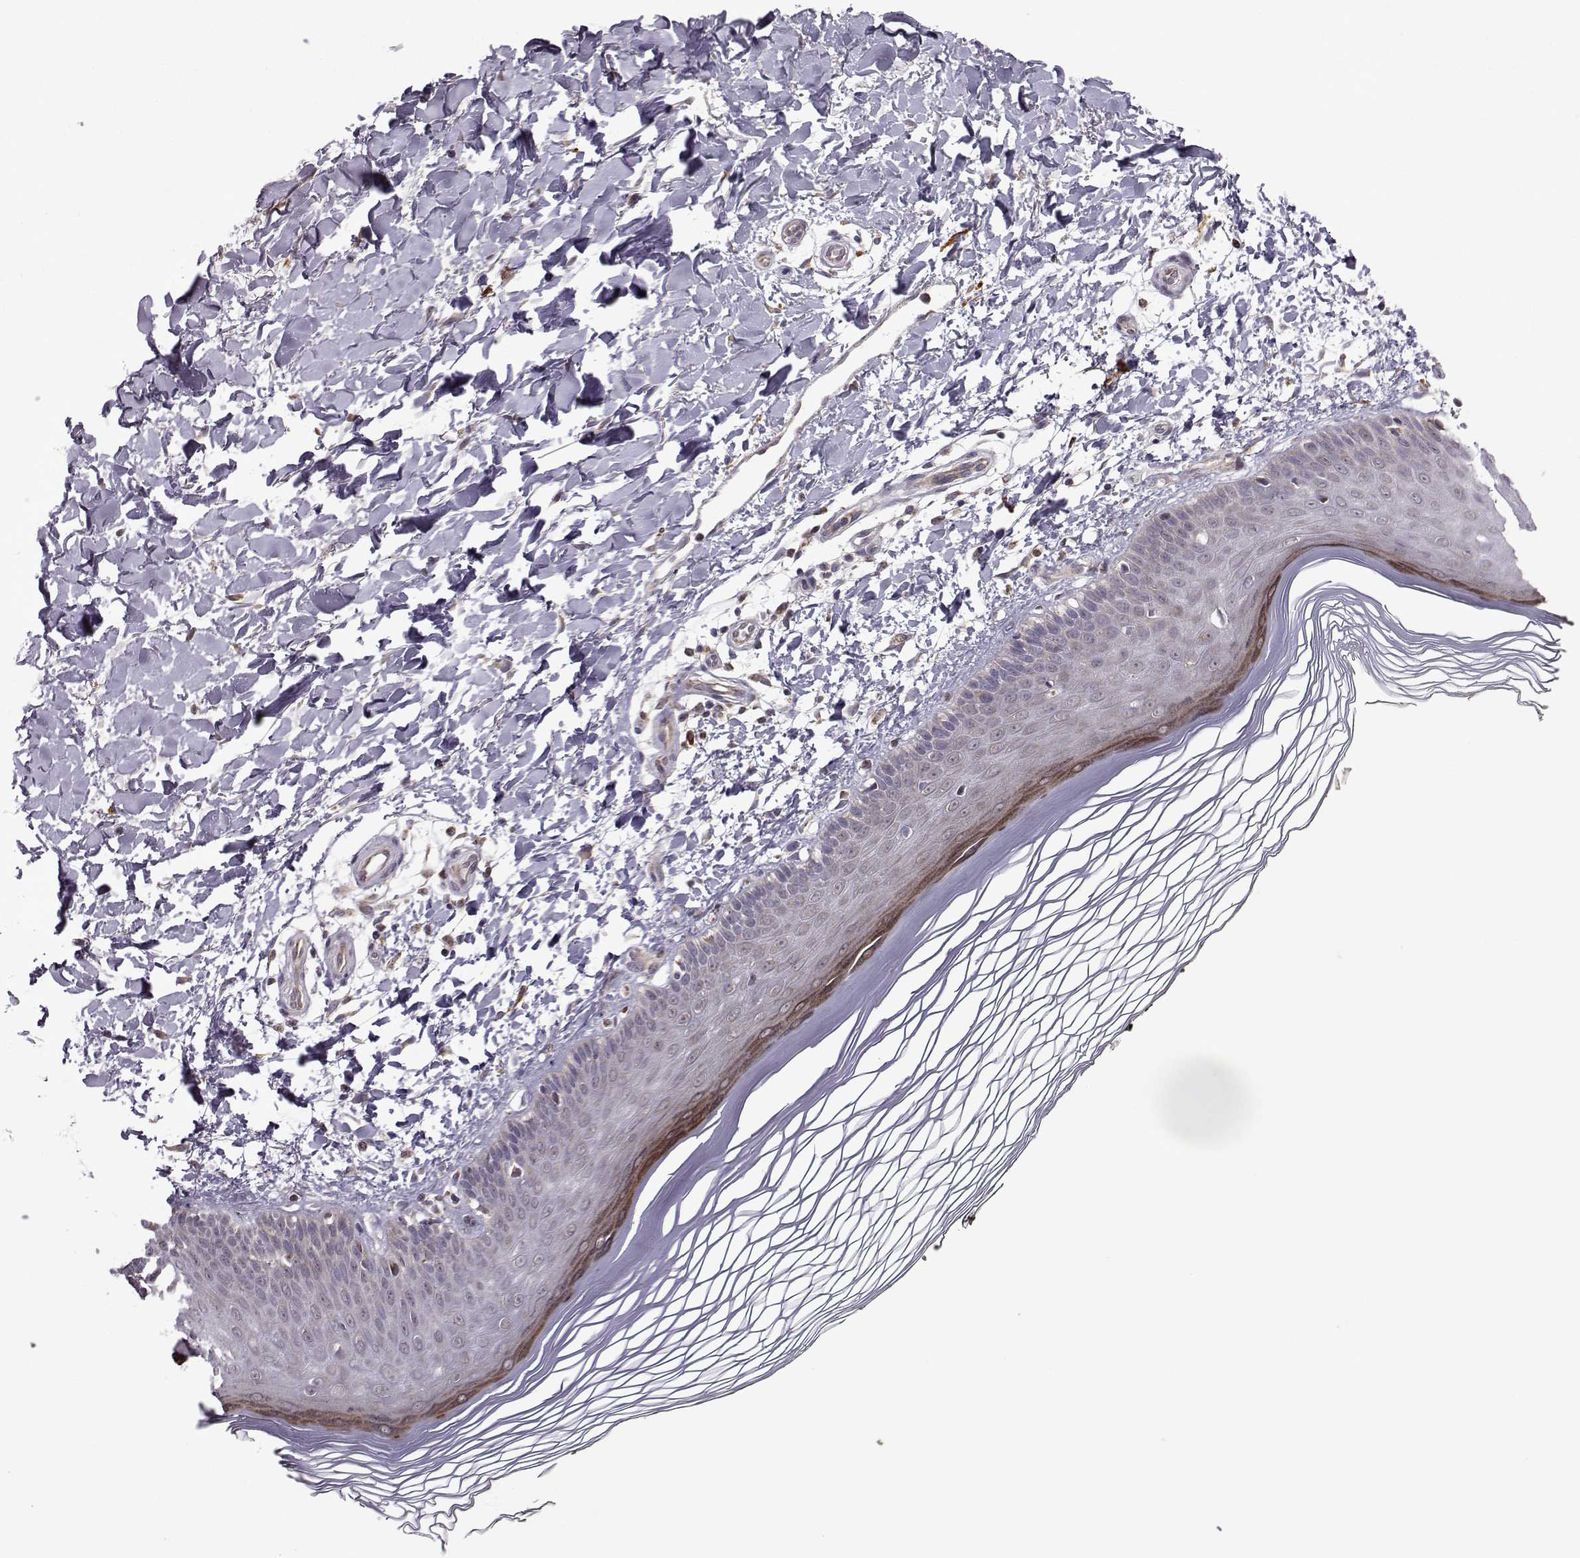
{"staining": {"intensity": "negative", "quantity": "none", "location": "none"}, "tissue": "skin", "cell_type": "Fibroblasts", "image_type": "normal", "snomed": [{"axis": "morphology", "description": "Normal tissue, NOS"}, {"axis": "topography", "description": "Skin"}], "caption": "DAB (3,3'-diaminobenzidine) immunohistochemical staining of unremarkable skin demonstrates no significant expression in fibroblasts. (DAB IHC with hematoxylin counter stain).", "gene": "NECAB3", "patient": {"sex": "female", "age": 62}}